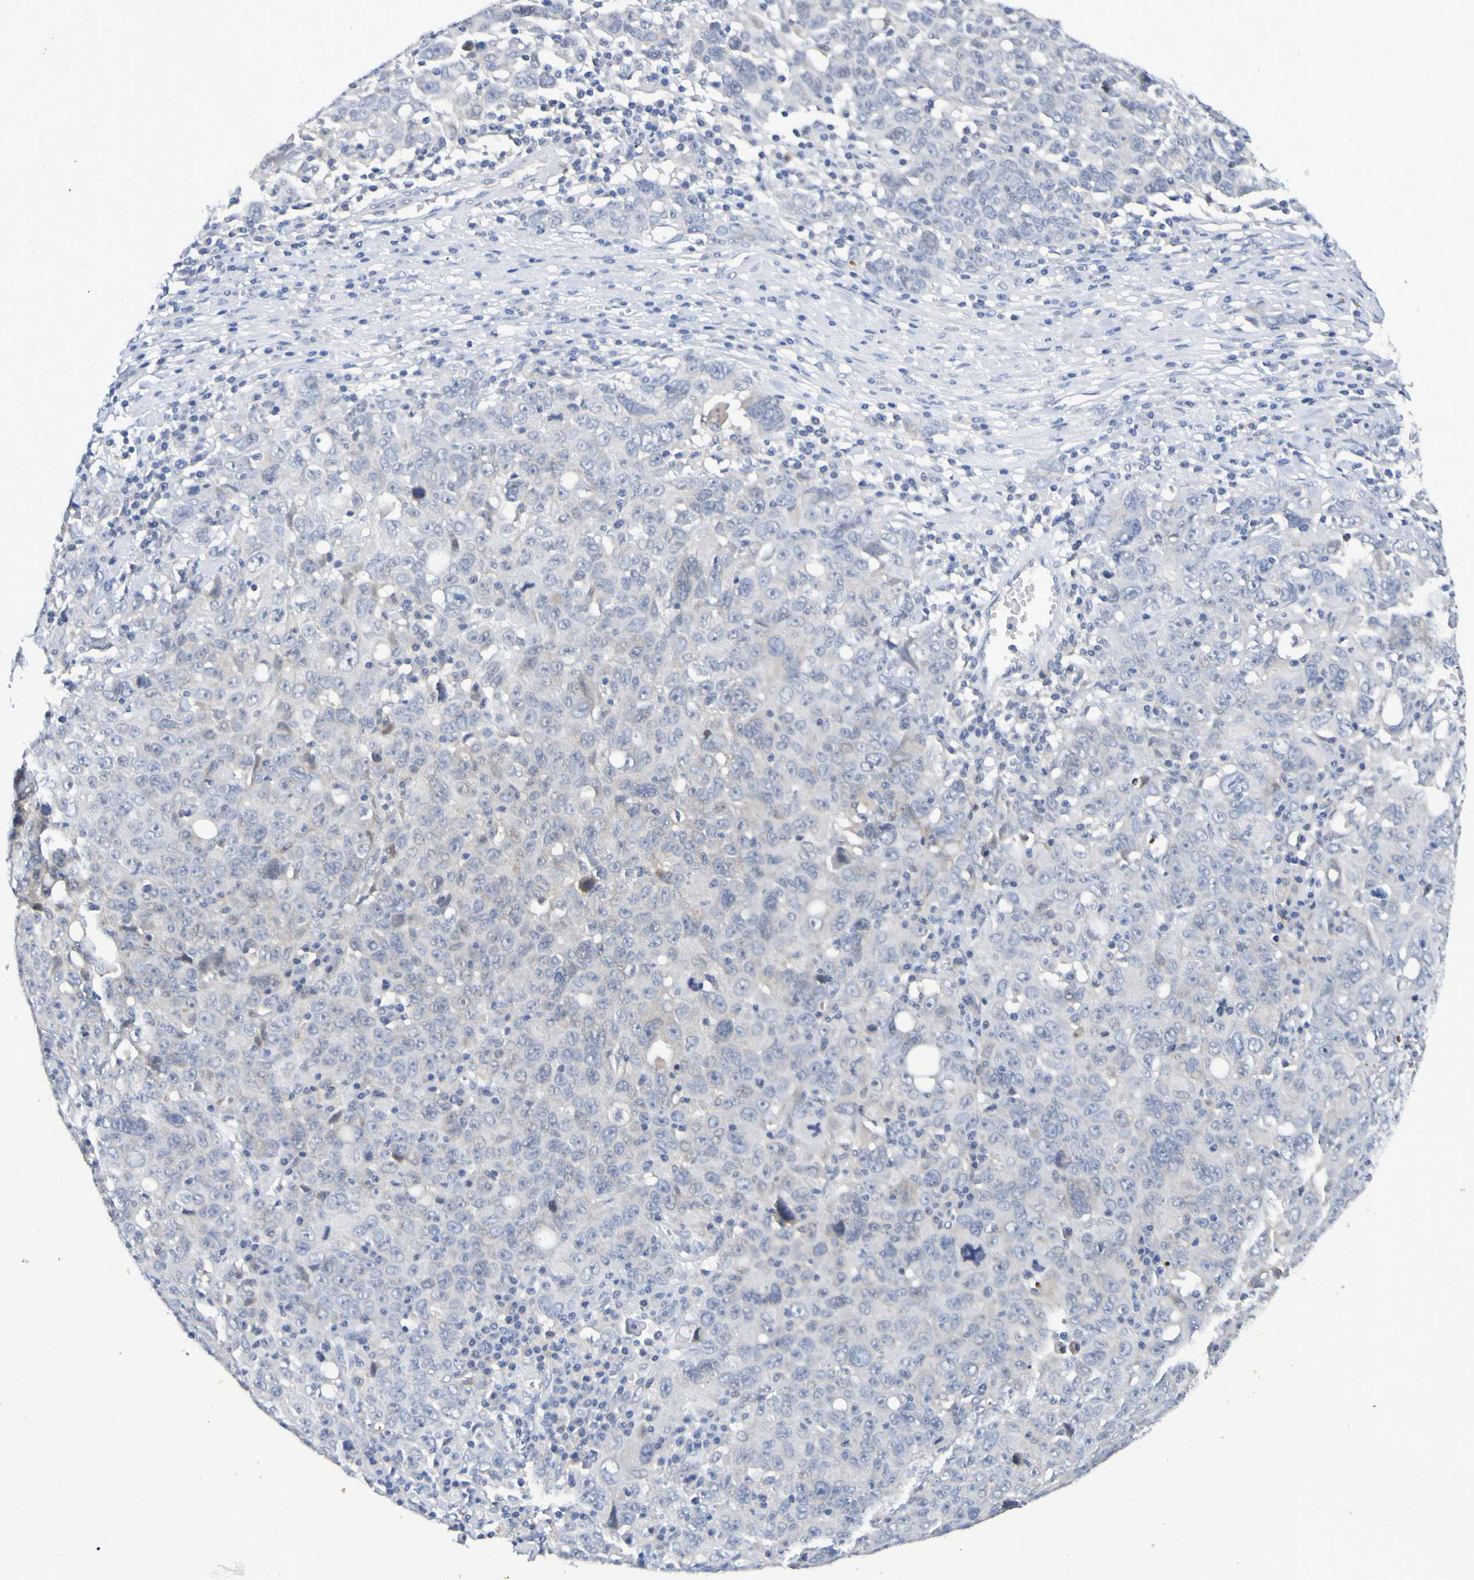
{"staining": {"intensity": "negative", "quantity": "none", "location": "none"}, "tissue": "ovarian cancer", "cell_type": "Tumor cells", "image_type": "cancer", "snomed": [{"axis": "morphology", "description": "Carcinoma, endometroid"}, {"axis": "topography", "description": "Ovary"}], "caption": "IHC micrograph of human ovarian cancer stained for a protein (brown), which demonstrates no staining in tumor cells. (Brightfield microscopy of DAB (3,3'-diaminobenzidine) IHC at high magnification).", "gene": "VMA21", "patient": {"sex": "female", "age": 62}}